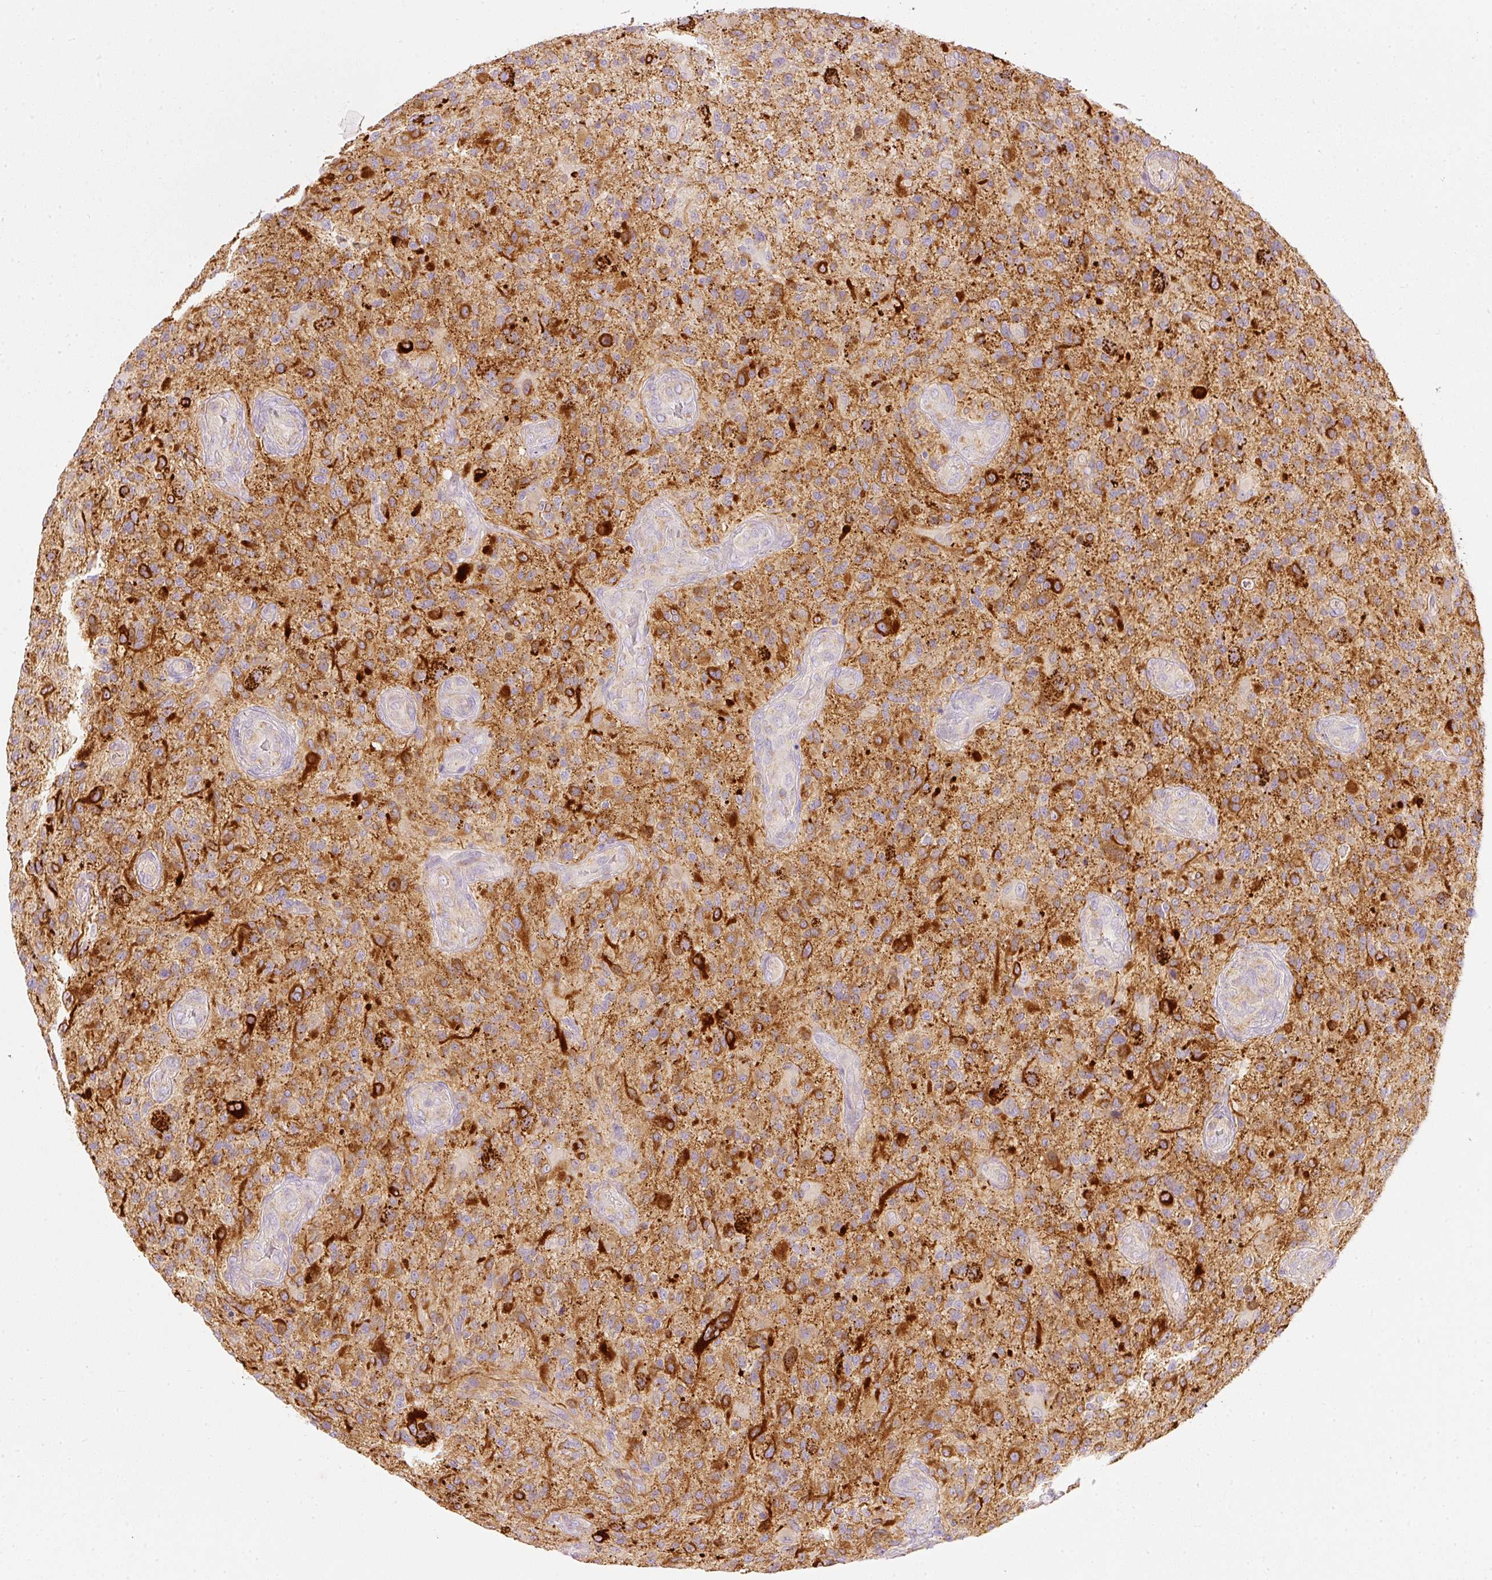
{"staining": {"intensity": "strong", "quantity": "25%-75%", "location": "cytoplasmic/membranous"}, "tissue": "glioma", "cell_type": "Tumor cells", "image_type": "cancer", "snomed": [{"axis": "morphology", "description": "Glioma, malignant, High grade"}, {"axis": "topography", "description": "Brain"}], "caption": "Protein expression analysis of human malignant glioma (high-grade) reveals strong cytoplasmic/membranous staining in about 25%-75% of tumor cells.", "gene": "MTHFD2", "patient": {"sex": "male", "age": 47}}